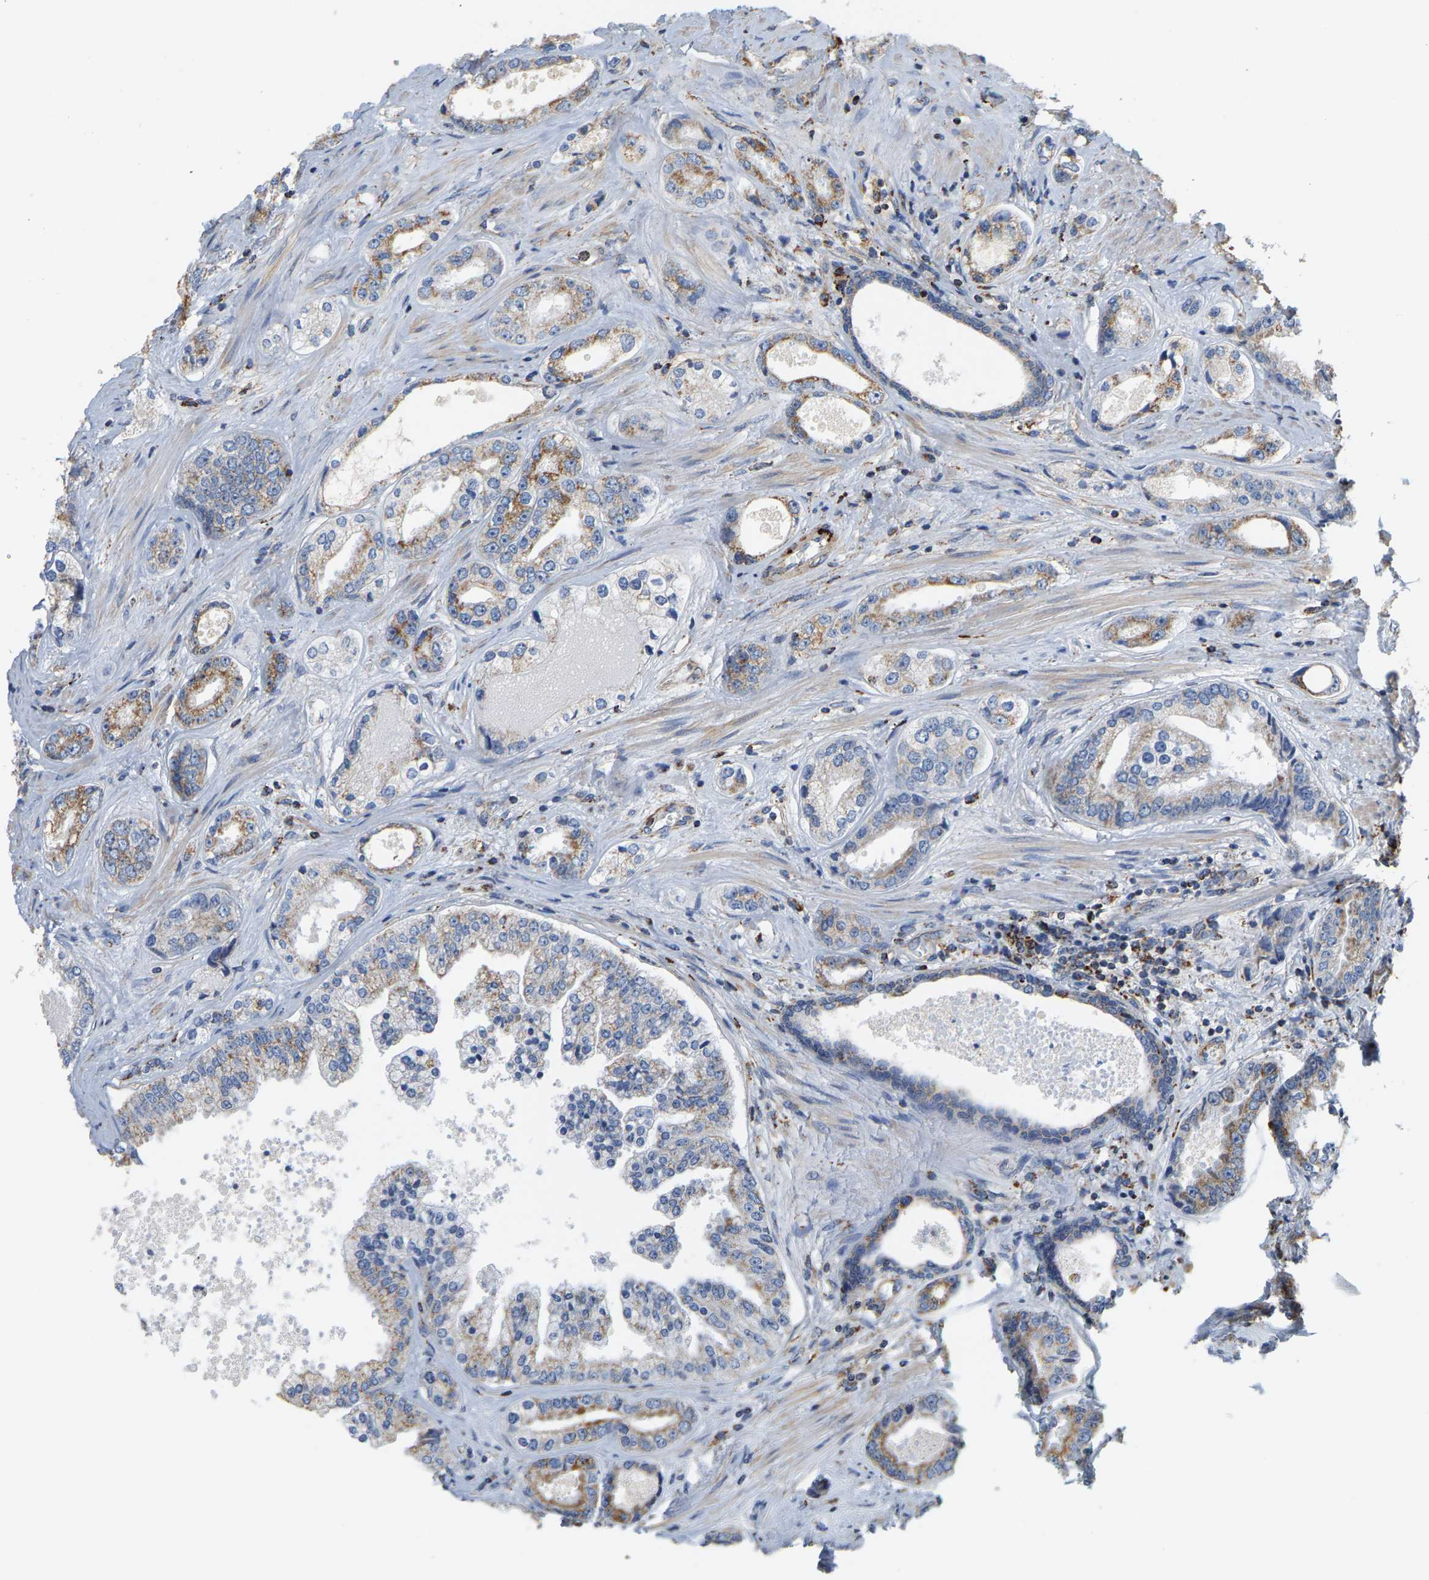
{"staining": {"intensity": "moderate", "quantity": "25%-75%", "location": "cytoplasmic/membranous"}, "tissue": "prostate cancer", "cell_type": "Tumor cells", "image_type": "cancer", "snomed": [{"axis": "morphology", "description": "Adenocarcinoma, High grade"}, {"axis": "topography", "description": "Prostate"}], "caption": "Prostate cancer stained with a brown dye reveals moderate cytoplasmic/membranous positive expression in approximately 25%-75% of tumor cells.", "gene": "SHMT2", "patient": {"sex": "male", "age": 61}}